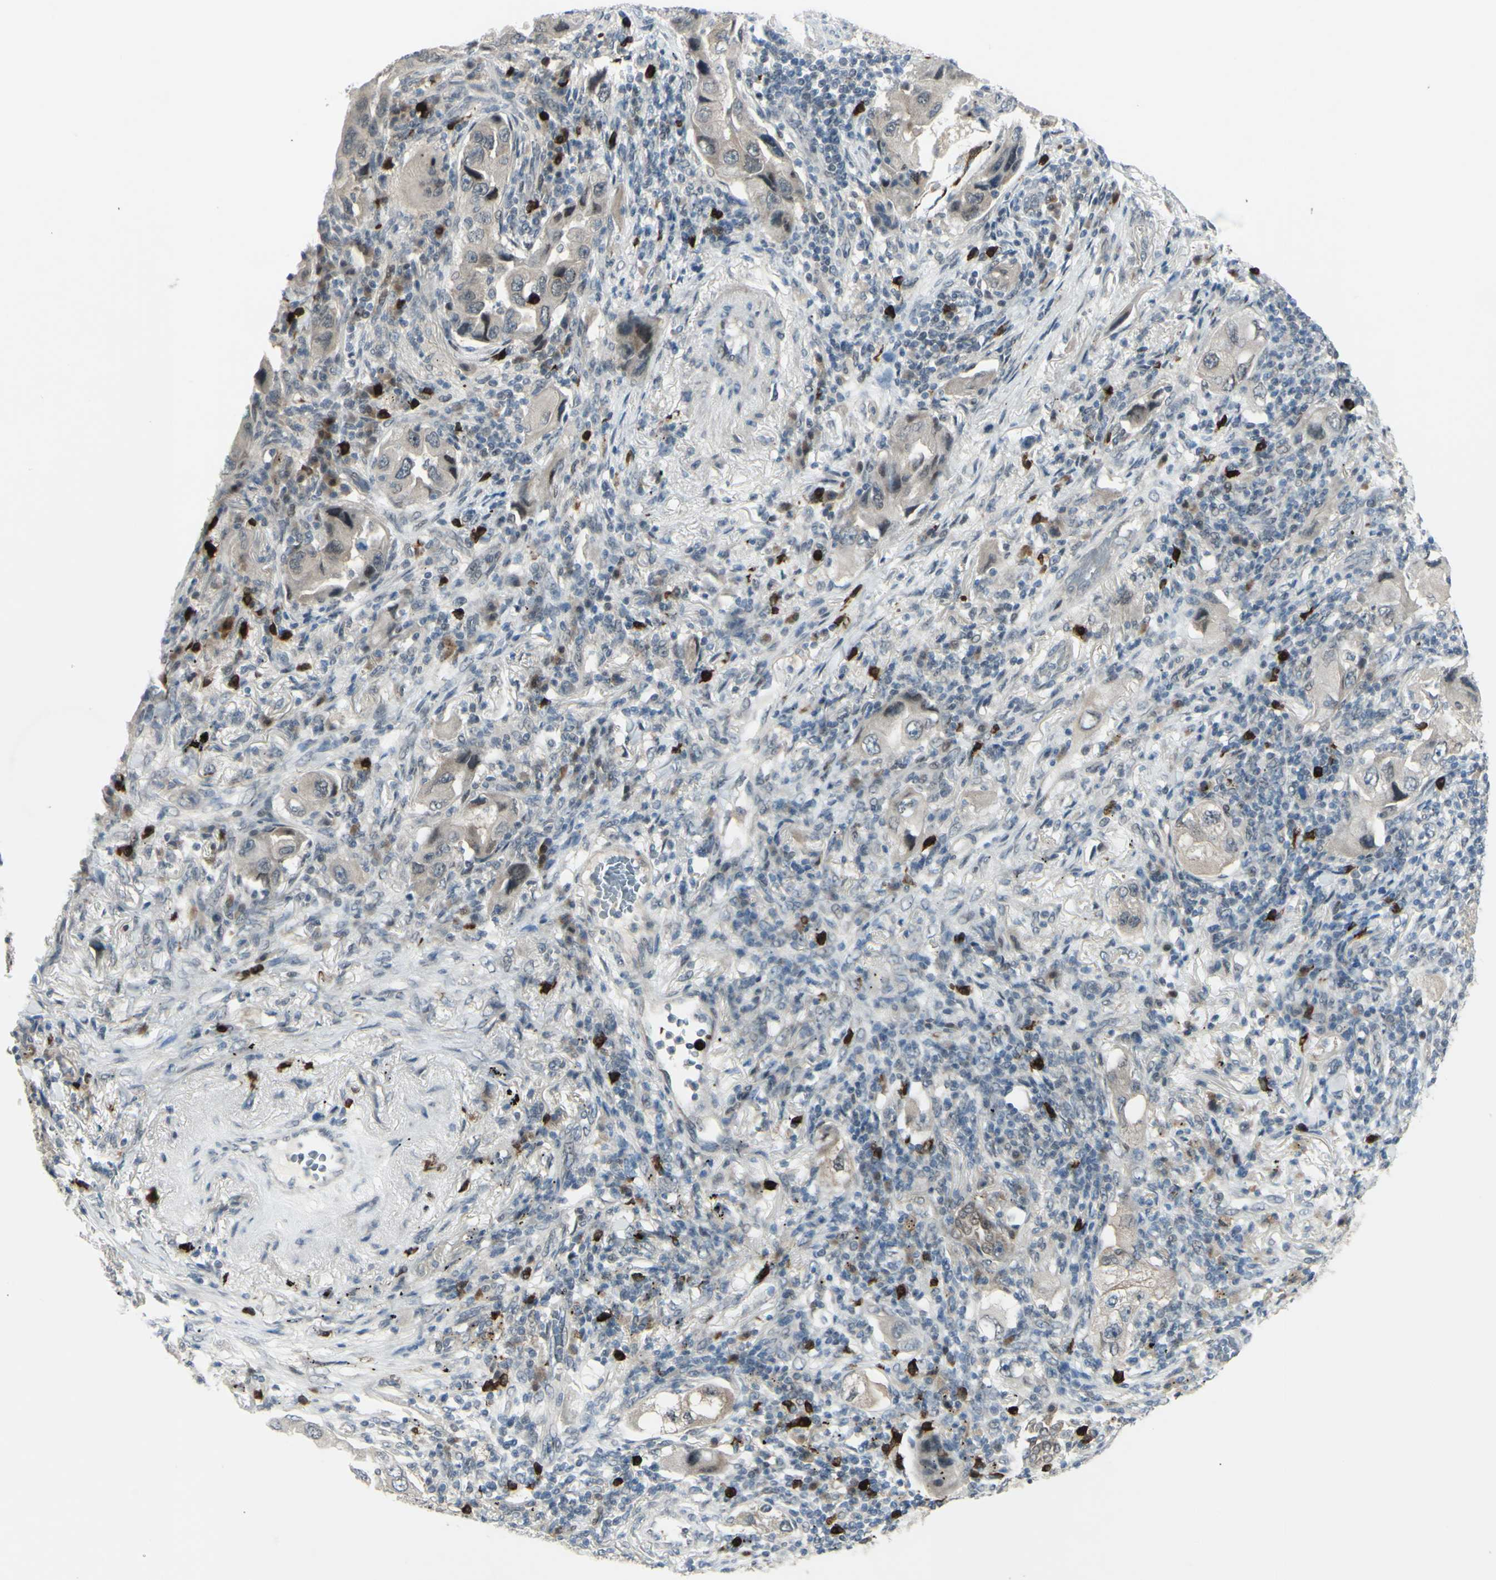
{"staining": {"intensity": "weak", "quantity": "<25%", "location": "cytoplasmic/membranous"}, "tissue": "lung cancer", "cell_type": "Tumor cells", "image_type": "cancer", "snomed": [{"axis": "morphology", "description": "Adenocarcinoma, NOS"}, {"axis": "topography", "description": "Lung"}], "caption": "The image displays no staining of tumor cells in lung cancer (adenocarcinoma).", "gene": "ETNK1", "patient": {"sex": "female", "age": 65}}